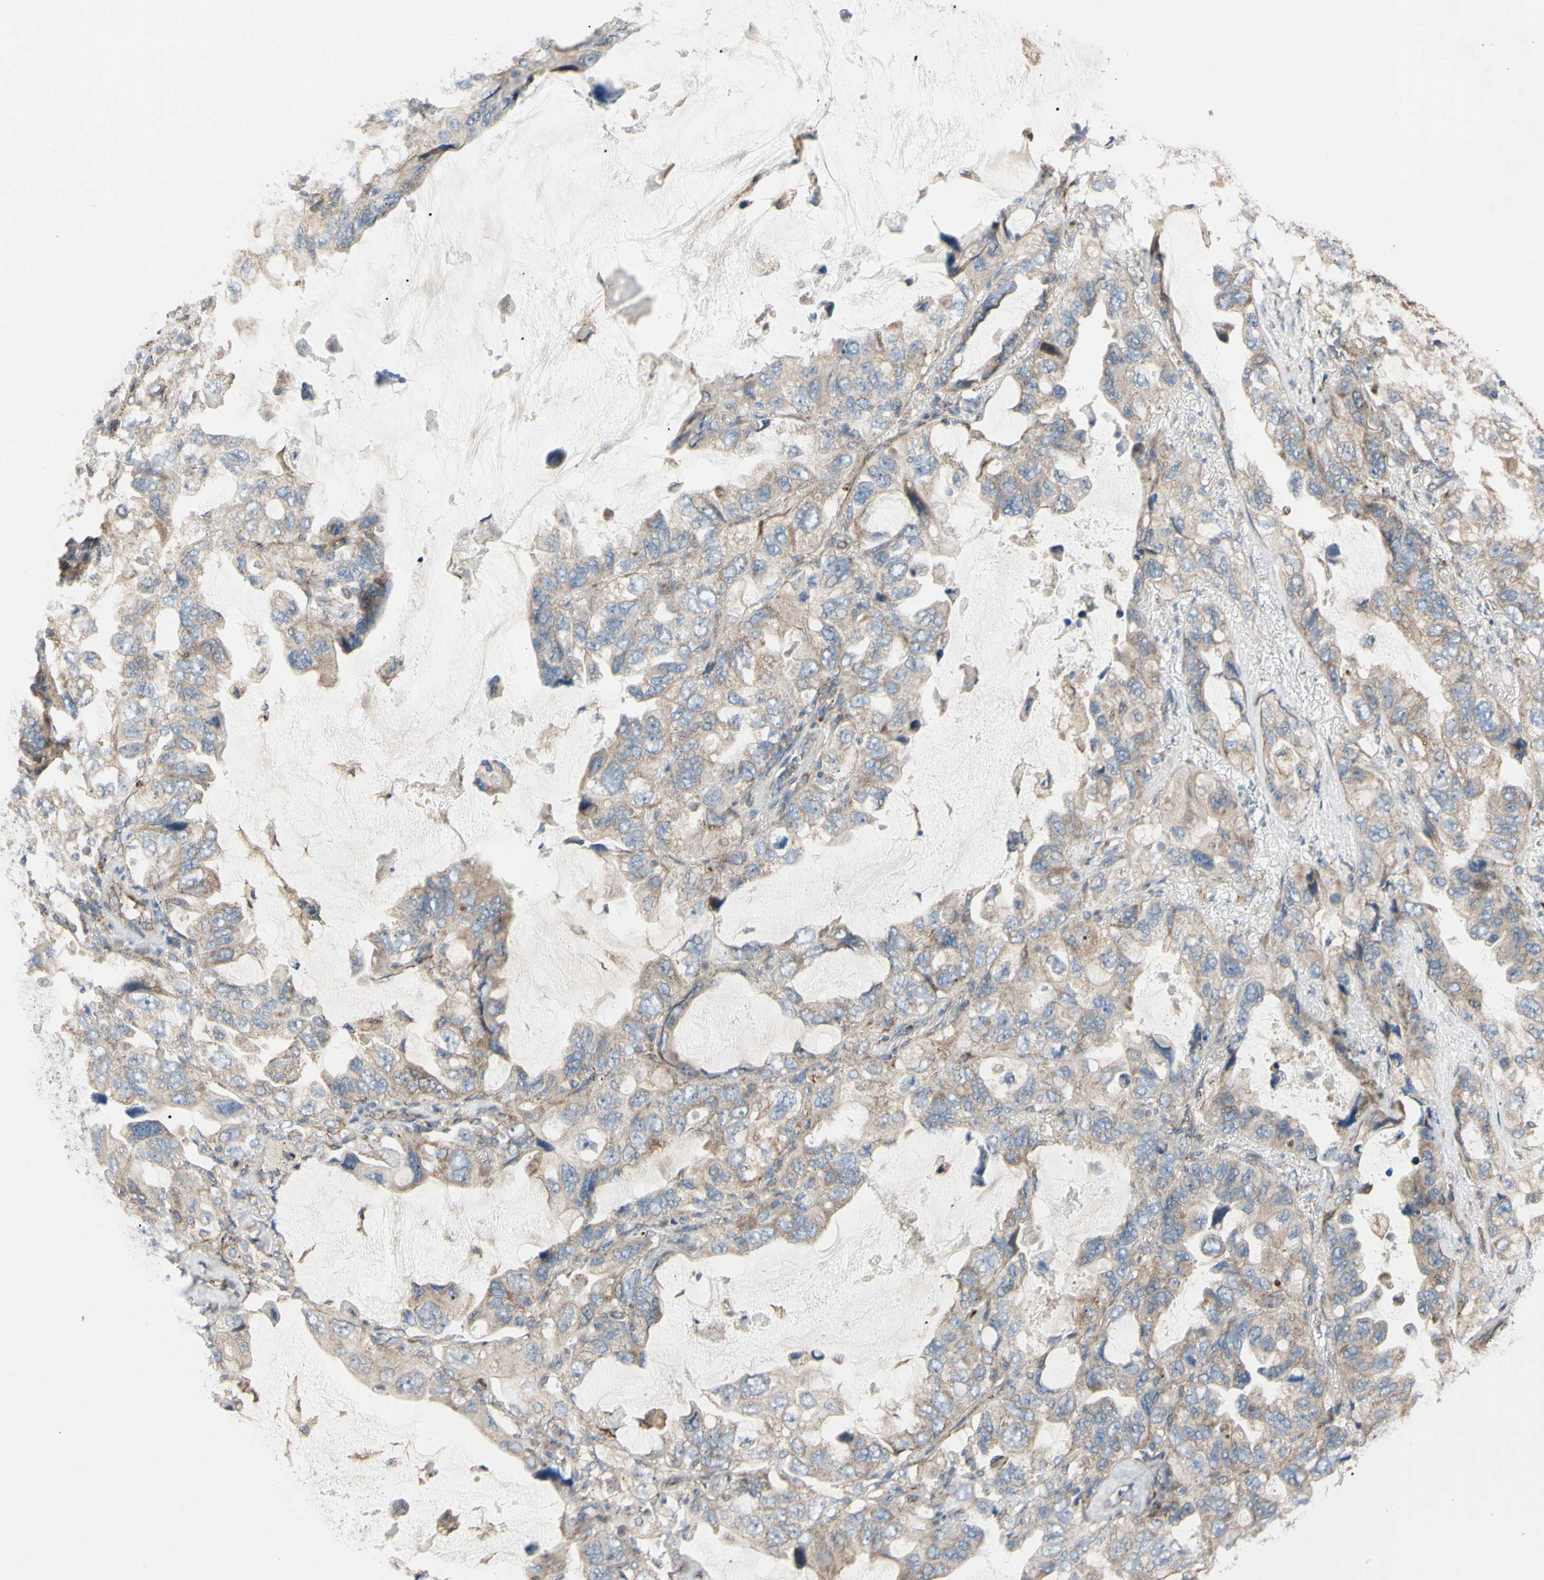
{"staining": {"intensity": "weak", "quantity": "25%-75%", "location": "cytoplasmic/membranous"}, "tissue": "lung cancer", "cell_type": "Tumor cells", "image_type": "cancer", "snomed": [{"axis": "morphology", "description": "Squamous cell carcinoma, NOS"}, {"axis": "topography", "description": "Lung"}], "caption": "Brown immunohistochemical staining in lung cancer shows weak cytoplasmic/membranous positivity in approximately 25%-75% of tumor cells. The staining is performed using DAB brown chromogen to label protein expression. The nuclei are counter-stained blue using hematoxylin.", "gene": "EIF5A", "patient": {"sex": "female", "age": 73}}